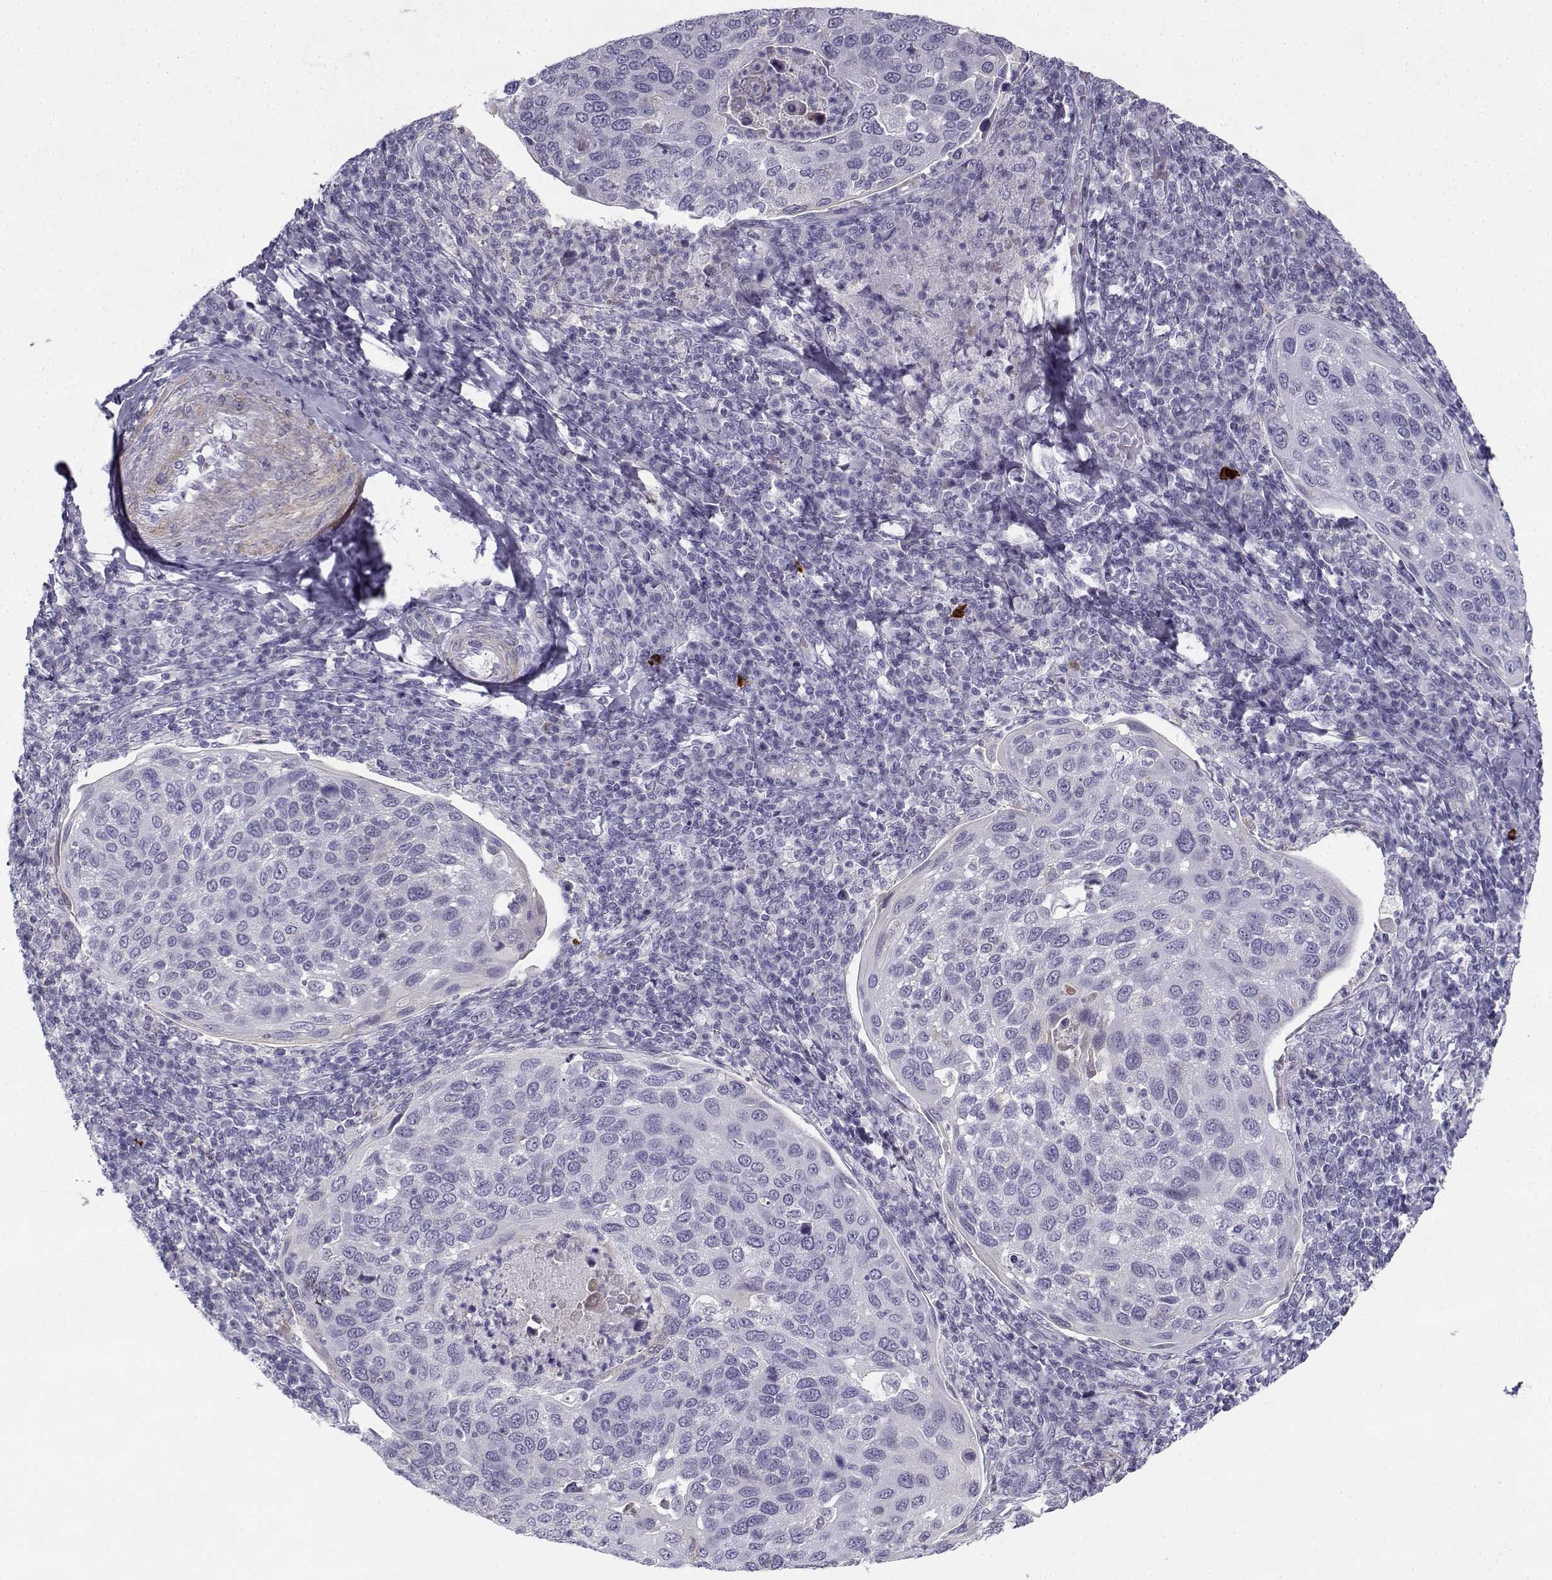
{"staining": {"intensity": "negative", "quantity": "none", "location": "none"}, "tissue": "cervical cancer", "cell_type": "Tumor cells", "image_type": "cancer", "snomed": [{"axis": "morphology", "description": "Squamous cell carcinoma, NOS"}, {"axis": "topography", "description": "Cervix"}], "caption": "A high-resolution histopathology image shows immunohistochemistry (IHC) staining of cervical cancer (squamous cell carcinoma), which exhibits no significant expression in tumor cells.", "gene": "CREB3L3", "patient": {"sex": "female", "age": 54}}